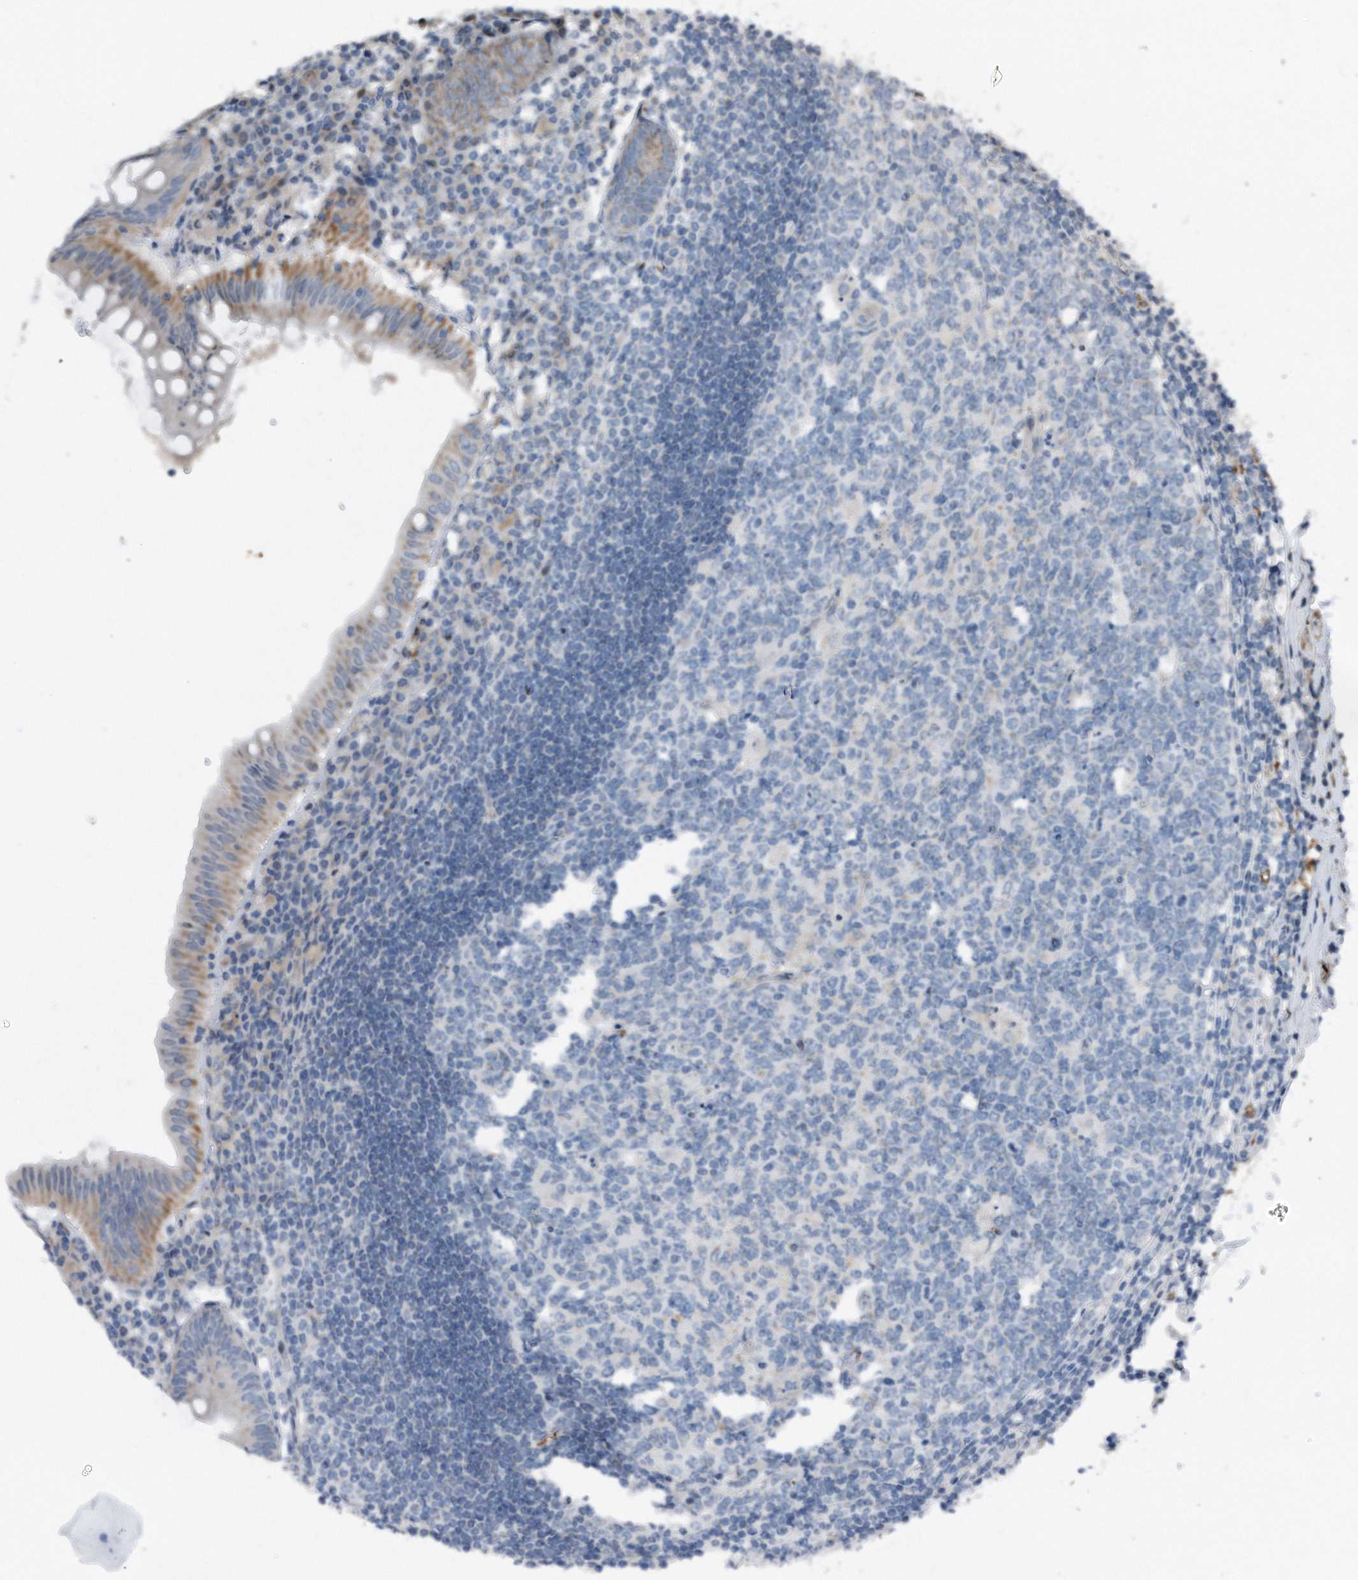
{"staining": {"intensity": "moderate", "quantity": ">75%", "location": "cytoplasmic/membranous"}, "tissue": "appendix", "cell_type": "Glandular cells", "image_type": "normal", "snomed": [{"axis": "morphology", "description": "Normal tissue, NOS"}, {"axis": "topography", "description": "Appendix"}], "caption": "Brown immunohistochemical staining in unremarkable human appendix reveals moderate cytoplasmic/membranous expression in about >75% of glandular cells.", "gene": "DST", "patient": {"sex": "female", "age": 54}}